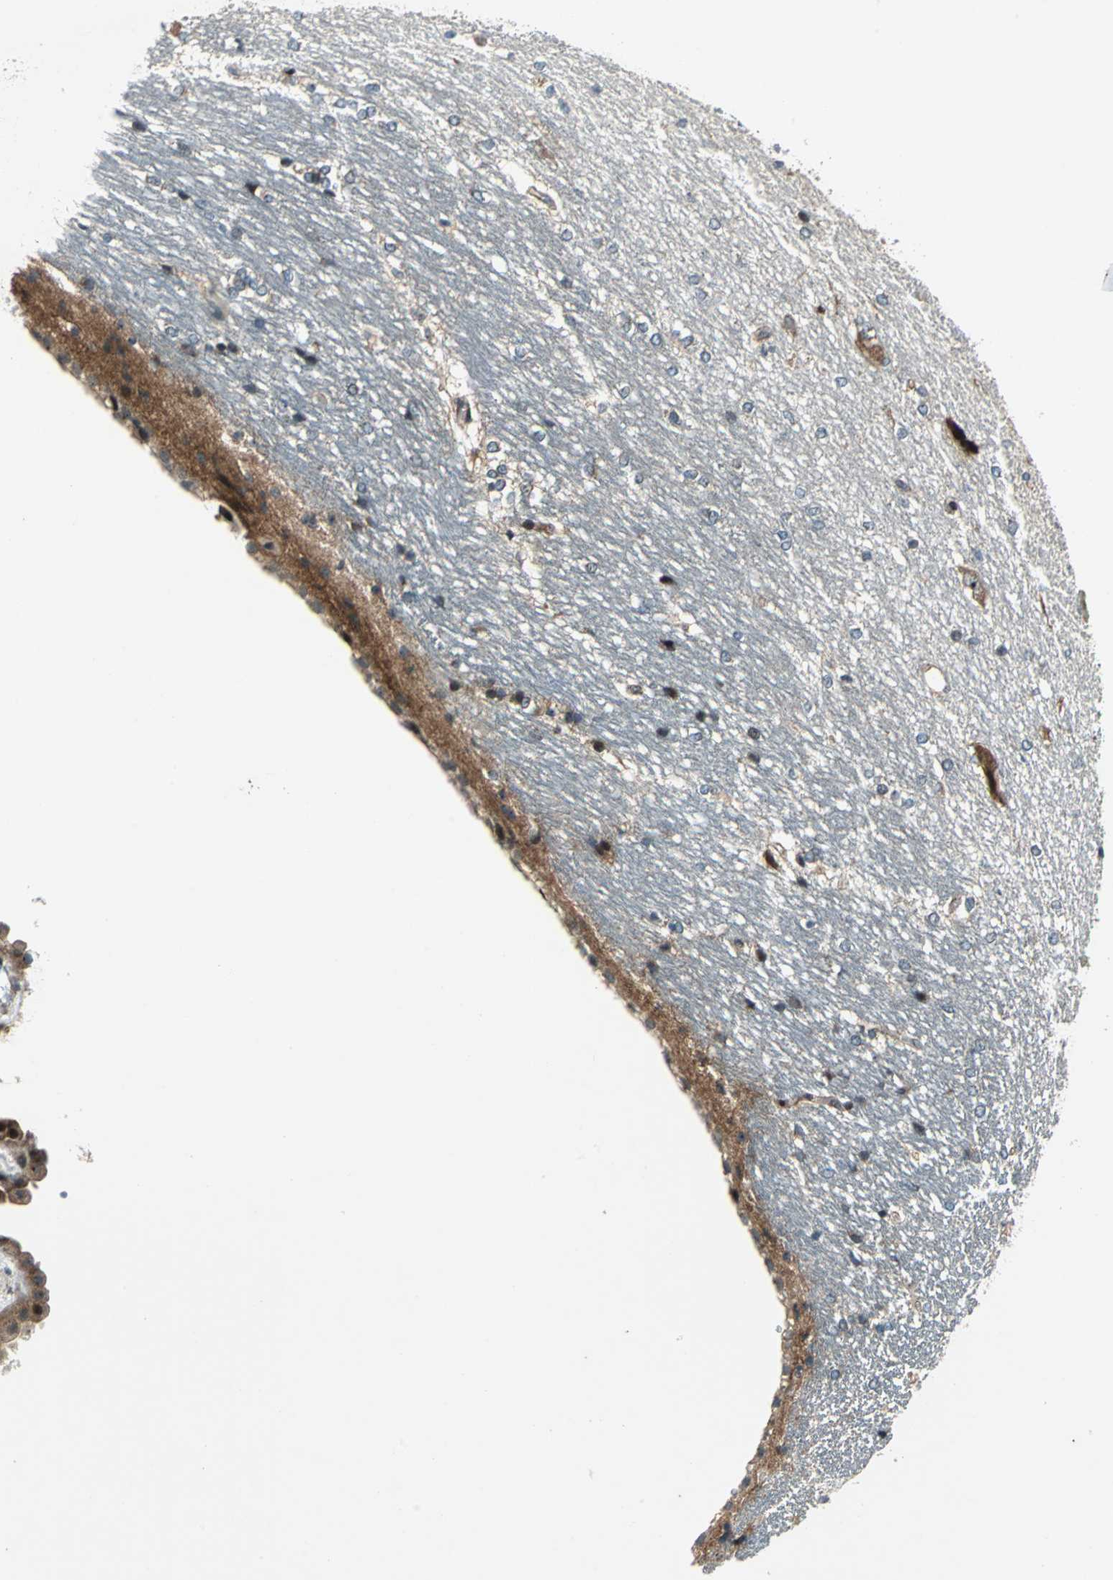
{"staining": {"intensity": "moderate", "quantity": "<25%", "location": "cytoplasmic/membranous"}, "tissue": "hippocampus", "cell_type": "Glial cells", "image_type": "normal", "snomed": [{"axis": "morphology", "description": "Normal tissue, NOS"}, {"axis": "topography", "description": "Hippocampus"}], "caption": "Immunohistochemical staining of benign hippocampus demonstrates low levels of moderate cytoplasmic/membranous staining in approximately <25% of glial cells. The protein is stained brown, and the nuclei are stained in blue (DAB (3,3'-diaminobenzidine) IHC with brightfield microscopy, high magnification).", "gene": "AATF", "patient": {"sex": "female", "age": 19}}